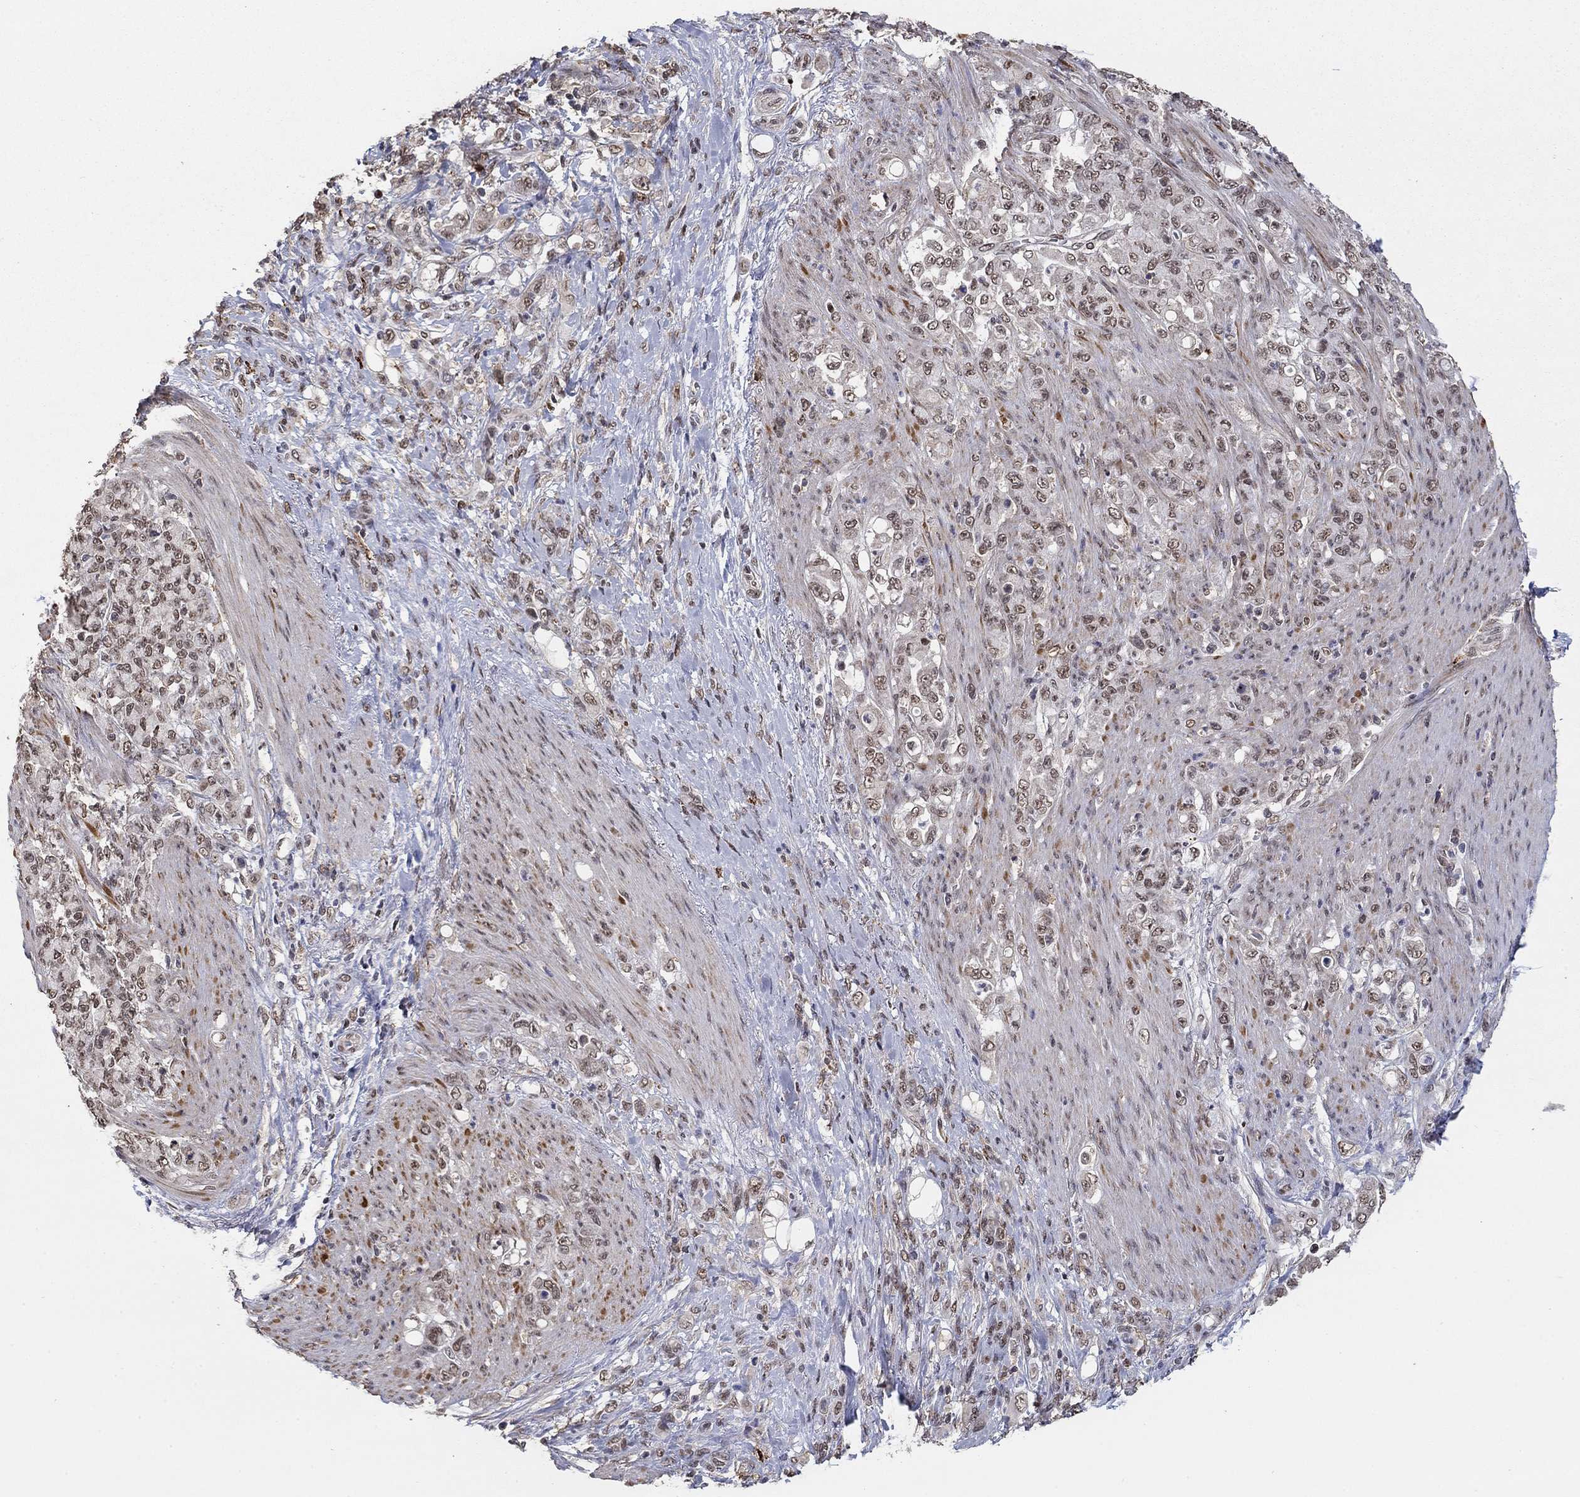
{"staining": {"intensity": "weak", "quantity": "25%-75%", "location": "nuclear"}, "tissue": "stomach cancer", "cell_type": "Tumor cells", "image_type": "cancer", "snomed": [{"axis": "morphology", "description": "Adenocarcinoma, NOS"}, {"axis": "topography", "description": "Stomach"}], "caption": "Immunohistochemistry (IHC) photomicrograph of neoplastic tissue: human stomach adenocarcinoma stained using IHC displays low levels of weak protein expression localized specifically in the nuclear of tumor cells, appearing as a nuclear brown color.", "gene": "GRIA3", "patient": {"sex": "female", "age": 79}}